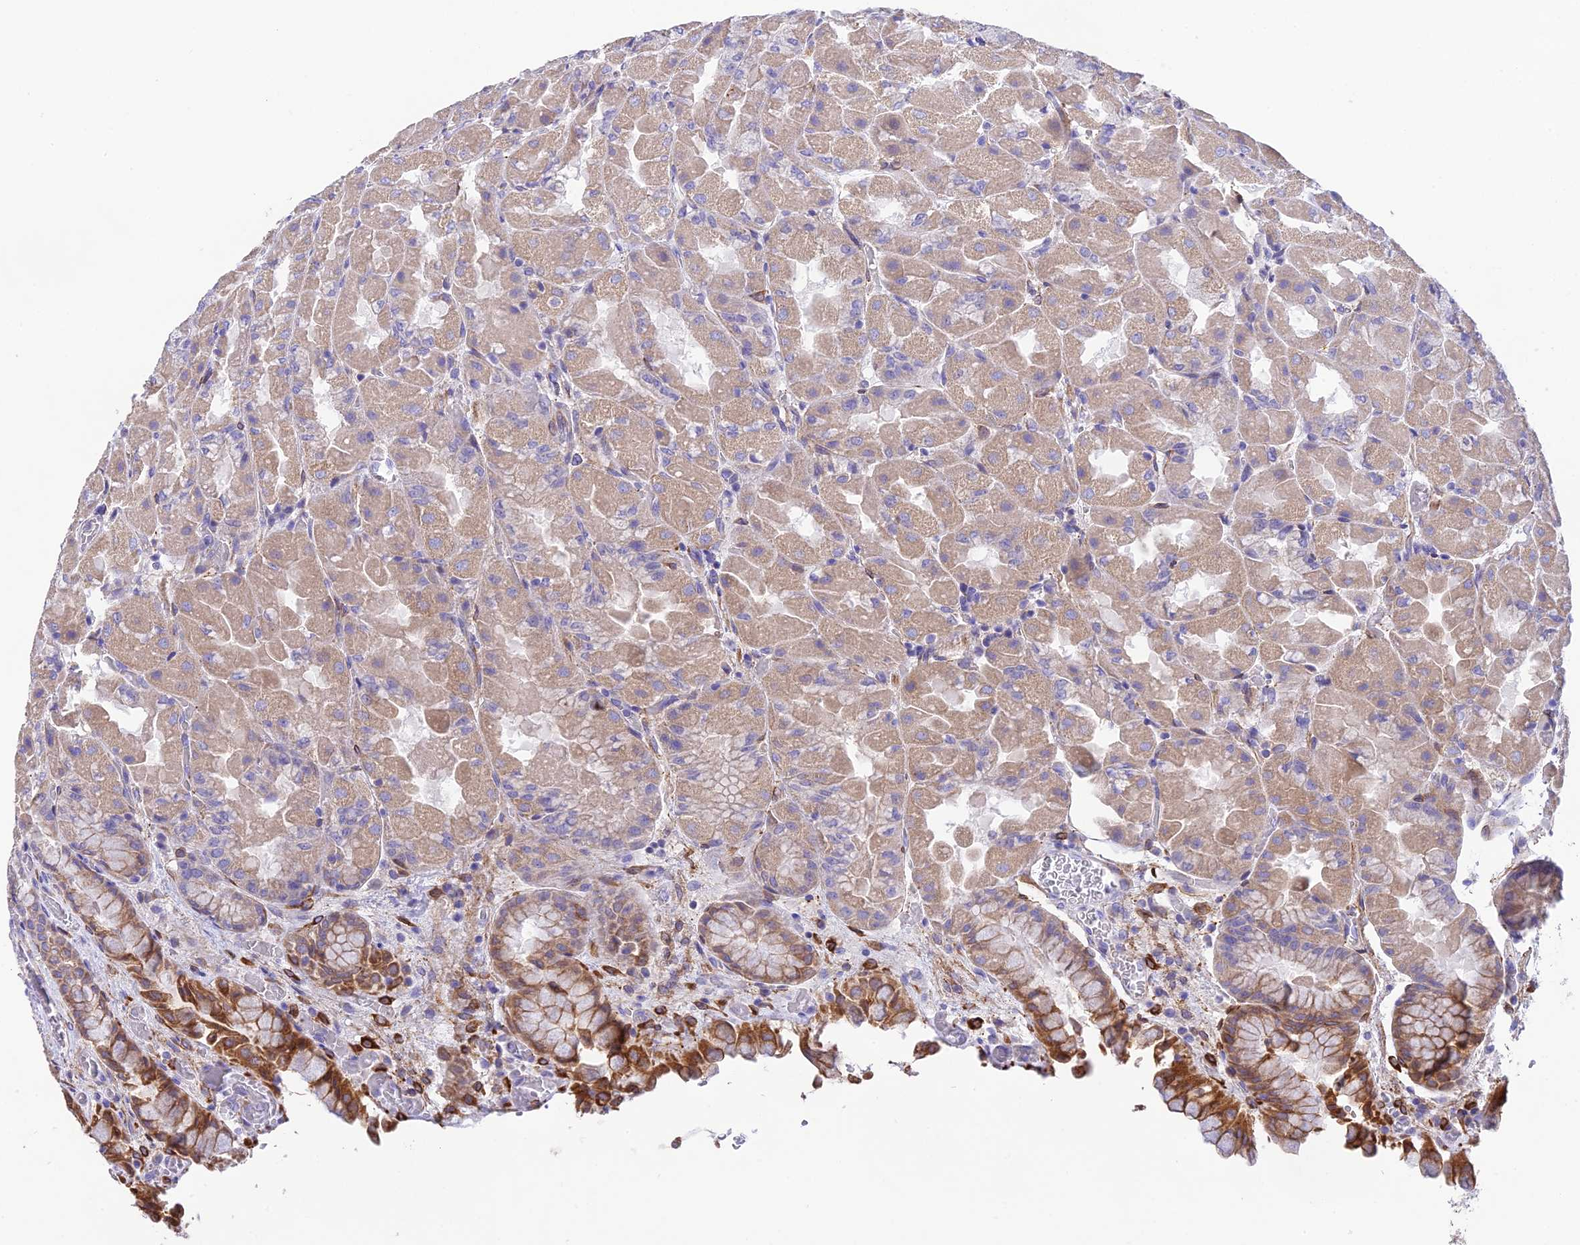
{"staining": {"intensity": "strong", "quantity": "<25%", "location": "cytoplasmic/membranous"}, "tissue": "stomach", "cell_type": "Glandular cells", "image_type": "normal", "snomed": [{"axis": "morphology", "description": "Normal tissue, NOS"}, {"axis": "topography", "description": "Stomach"}], "caption": "A brown stain shows strong cytoplasmic/membranous staining of a protein in glandular cells of unremarkable stomach. (Brightfield microscopy of DAB IHC at high magnification).", "gene": "HSD17B2", "patient": {"sex": "female", "age": 61}}